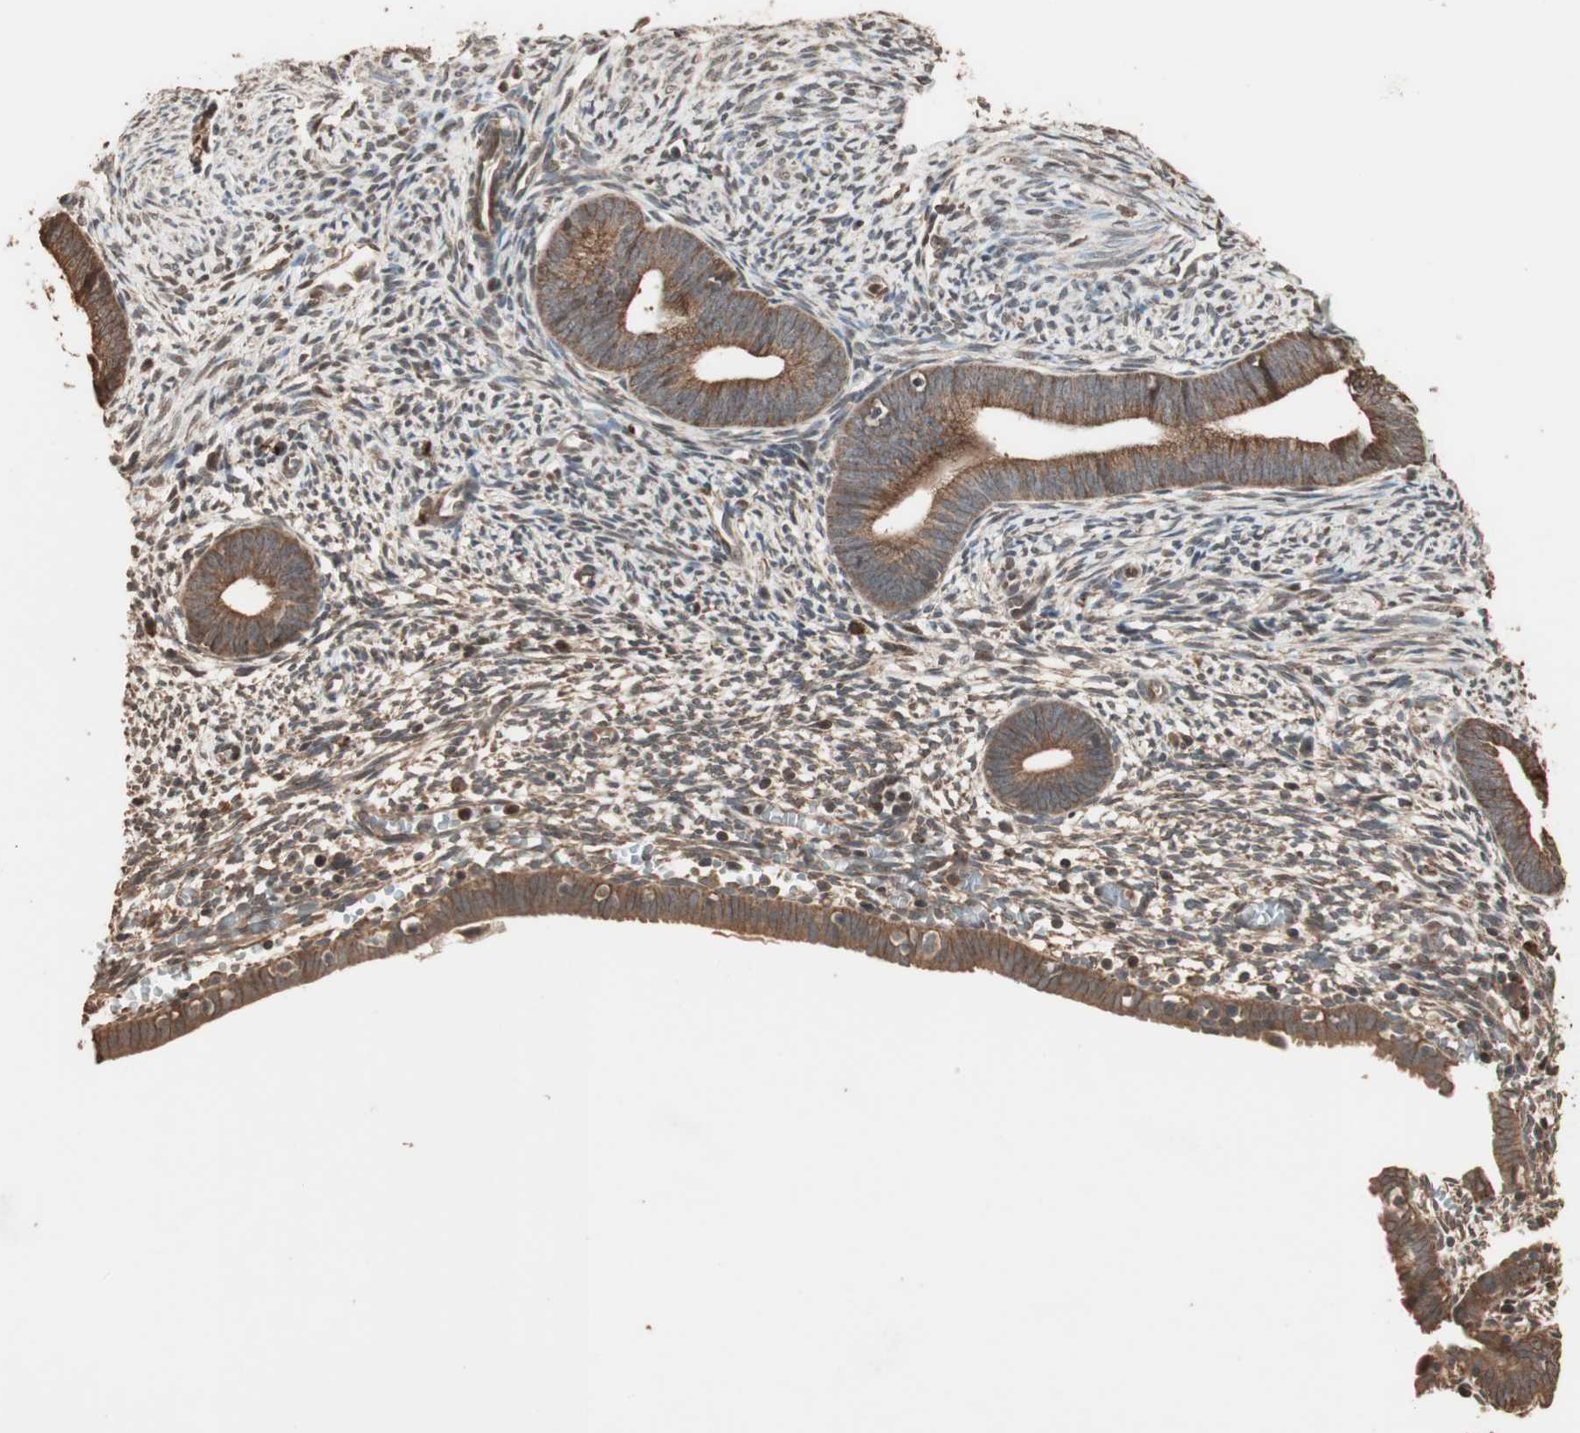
{"staining": {"intensity": "moderate", "quantity": ">75%", "location": "cytoplasmic/membranous"}, "tissue": "endometrium", "cell_type": "Cells in endometrial stroma", "image_type": "normal", "snomed": [{"axis": "morphology", "description": "Normal tissue, NOS"}, {"axis": "morphology", "description": "Atrophy, NOS"}, {"axis": "topography", "description": "Uterus"}, {"axis": "topography", "description": "Endometrium"}], "caption": "High-power microscopy captured an immunohistochemistry image of benign endometrium, revealing moderate cytoplasmic/membranous positivity in approximately >75% of cells in endometrial stroma. The staining was performed using DAB (3,3'-diaminobenzidine), with brown indicating positive protein expression. Nuclei are stained blue with hematoxylin.", "gene": "USP20", "patient": {"sex": "female", "age": 68}}